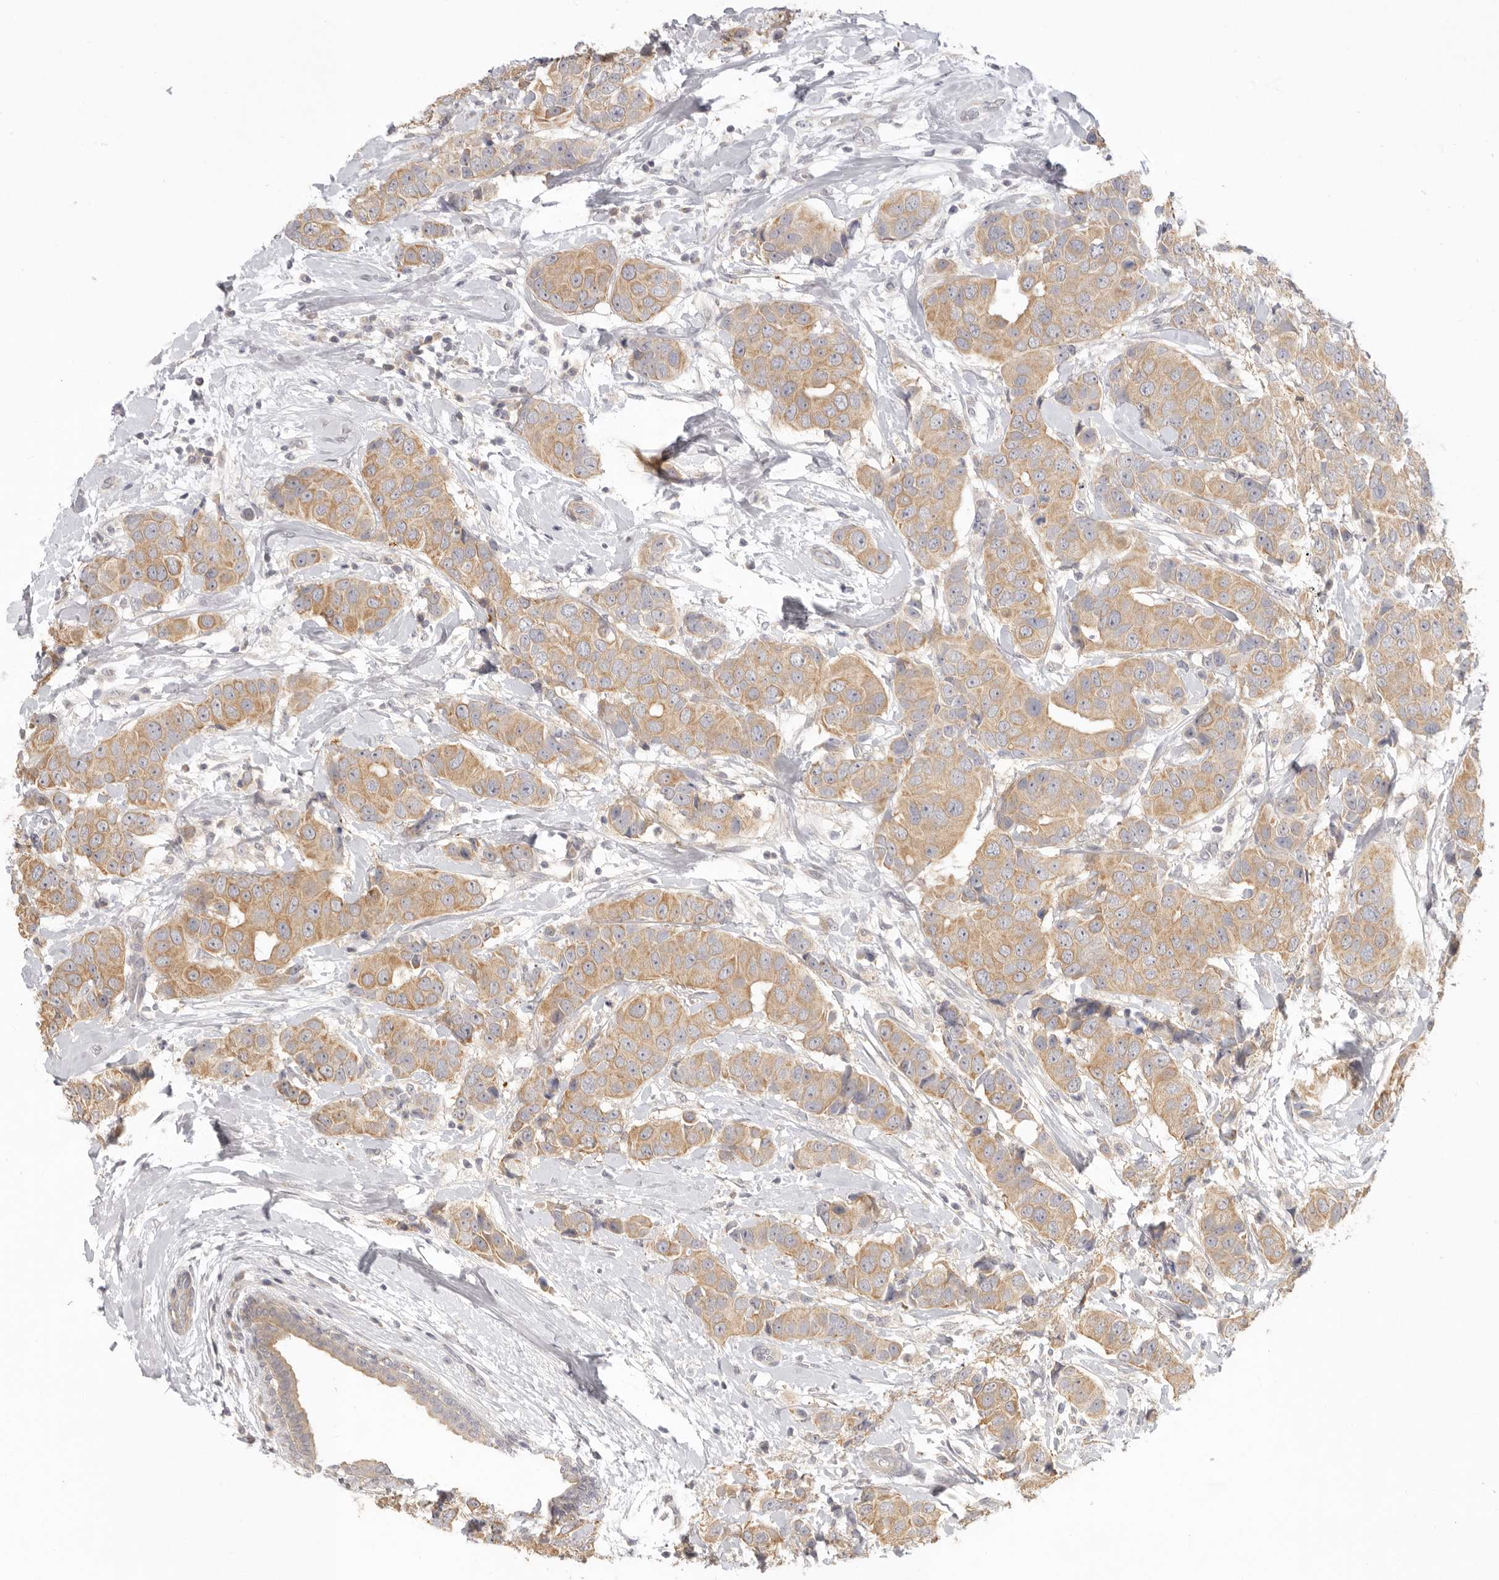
{"staining": {"intensity": "moderate", "quantity": ">75%", "location": "cytoplasmic/membranous"}, "tissue": "breast cancer", "cell_type": "Tumor cells", "image_type": "cancer", "snomed": [{"axis": "morphology", "description": "Normal tissue, NOS"}, {"axis": "morphology", "description": "Duct carcinoma"}, {"axis": "topography", "description": "Breast"}], "caption": "Tumor cells demonstrate medium levels of moderate cytoplasmic/membranous staining in approximately >75% of cells in infiltrating ductal carcinoma (breast).", "gene": "AHDC1", "patient": {"sex": "female", "age": 39}}